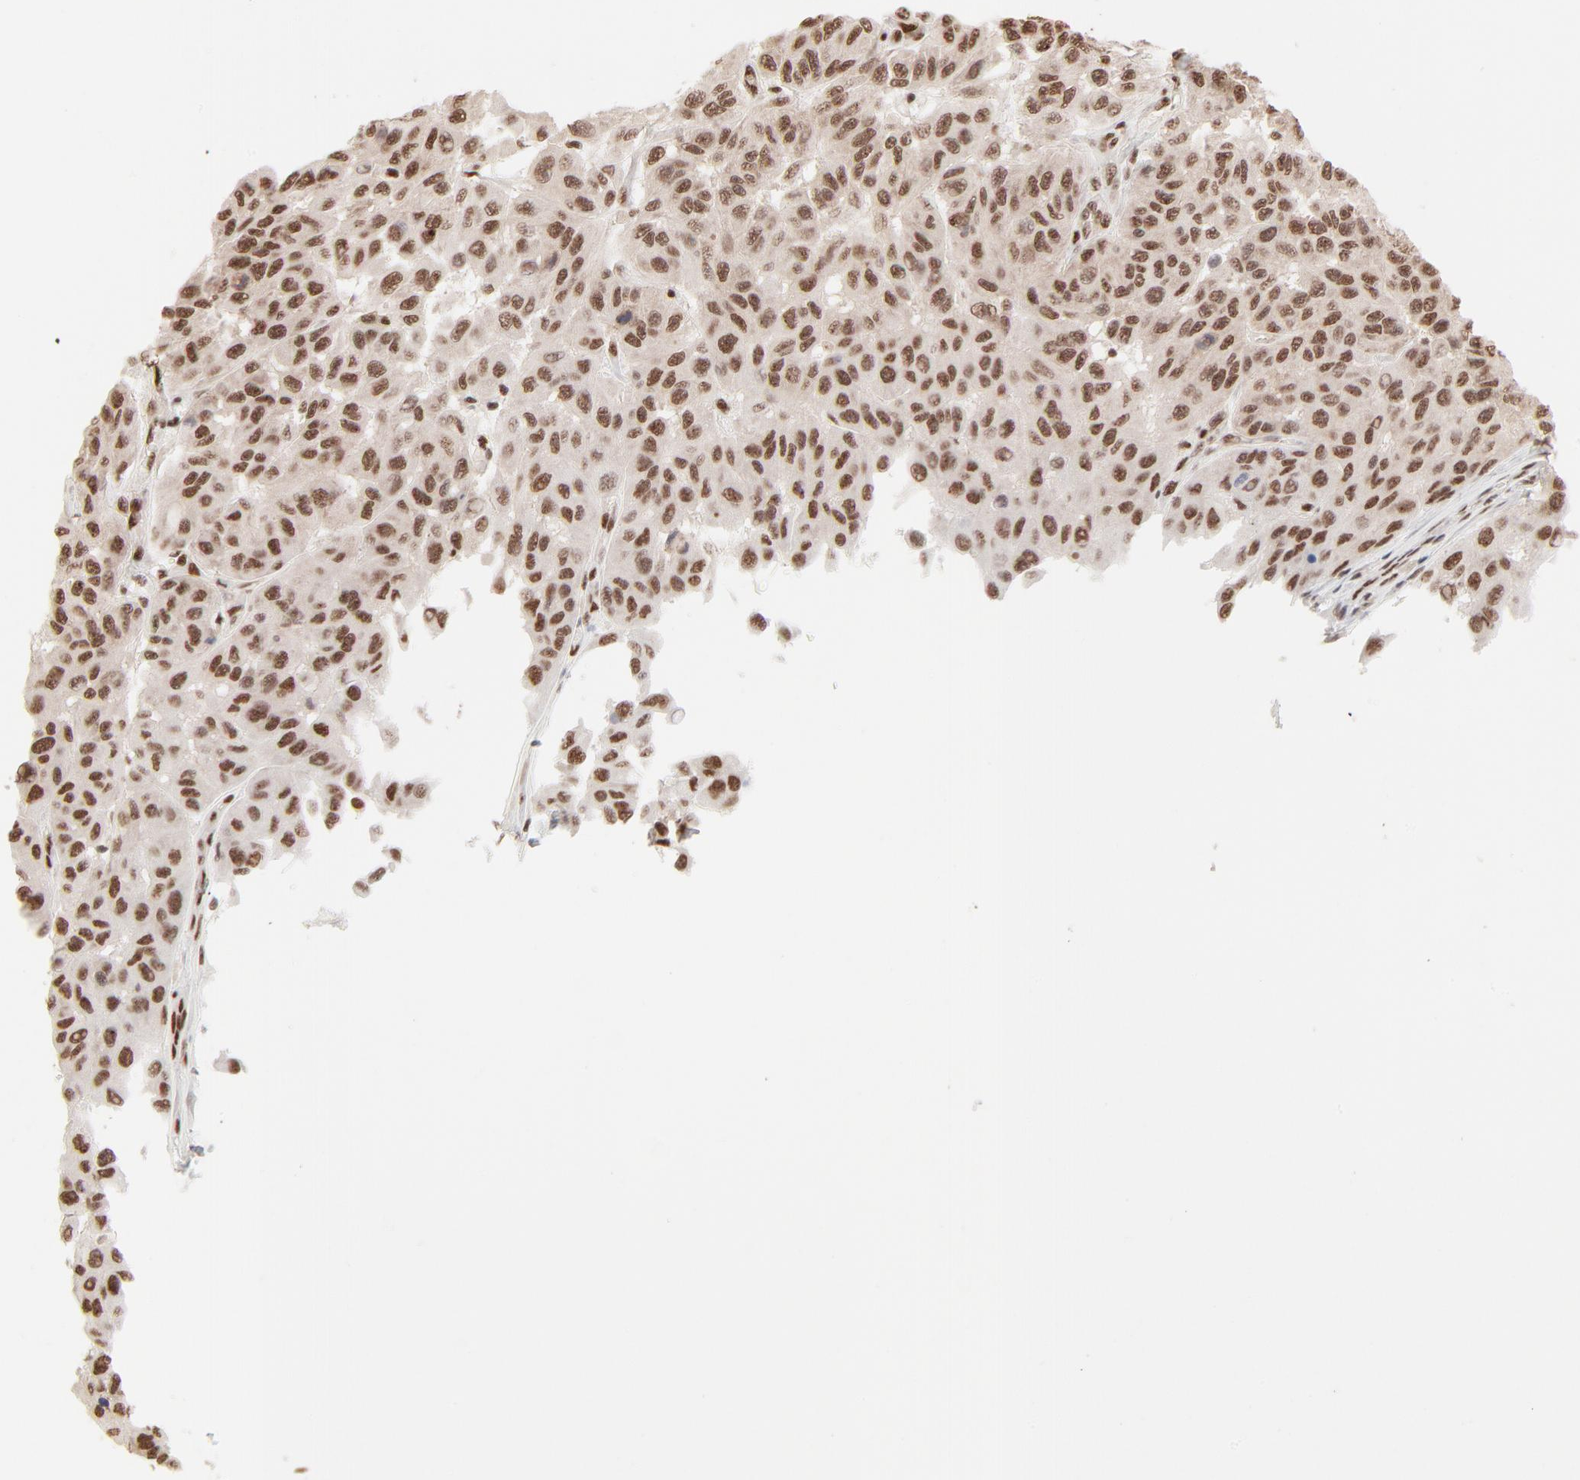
{"staining": {"intensity": "moderate", "quantity": ">75%", "location": "nuclear"}, "tissue": "melanoma", "cell_type": "Tumor cells", "image_type": "cancer", "snomed": [{"axis": "morphology", "description": "Malignant melanoma, NOS"}, {"axis": "topography", "description": "Skin"}], "caption": "The immunohistochemical stain labels moderate nuclear expression in tumor cells of melanoma tissue. Immunohistochemistry (ihc) stains the protein of interest in brown and the nuclei are stained blue.", "gene": "TARDBP", "patient": {"sex": "male", "age": 30}}